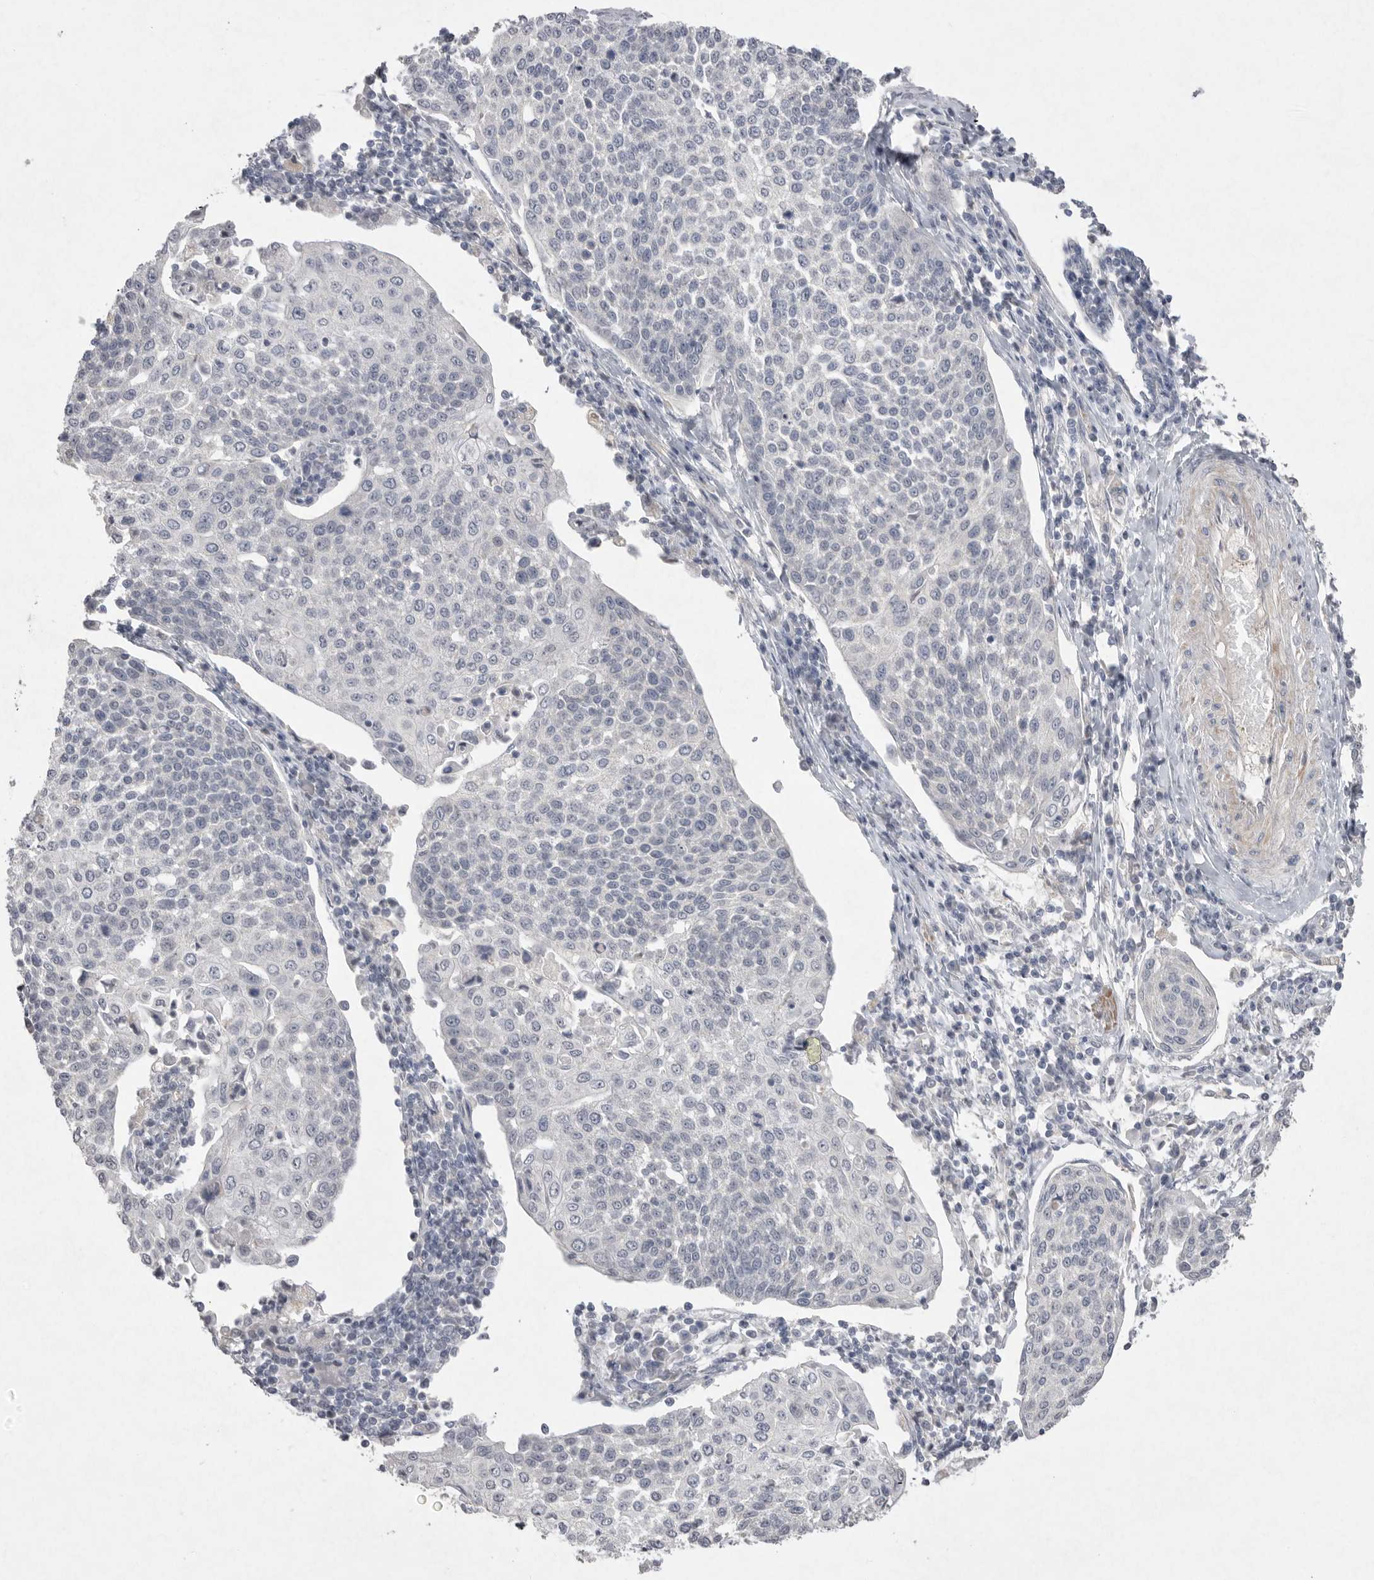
{"staining": {"intensity": "negative", "quantity": "none", "location": "none"}, "tissue": "cervical cancer", "cell_type": "Tumor cells", "image_type": "cancer", "snomed": [{"axis": "morphology", "description": "Squamous cell carcinoma, NOS"}, {"axis": "topography", "description": "Cervix"}], "caption": "Immunohistochemistry of cervical squamous cell carcinoma demonstrates no staining in tumor cells.", "gene": "VANGL2", "patient": {"sex": "female", "age": 34}}